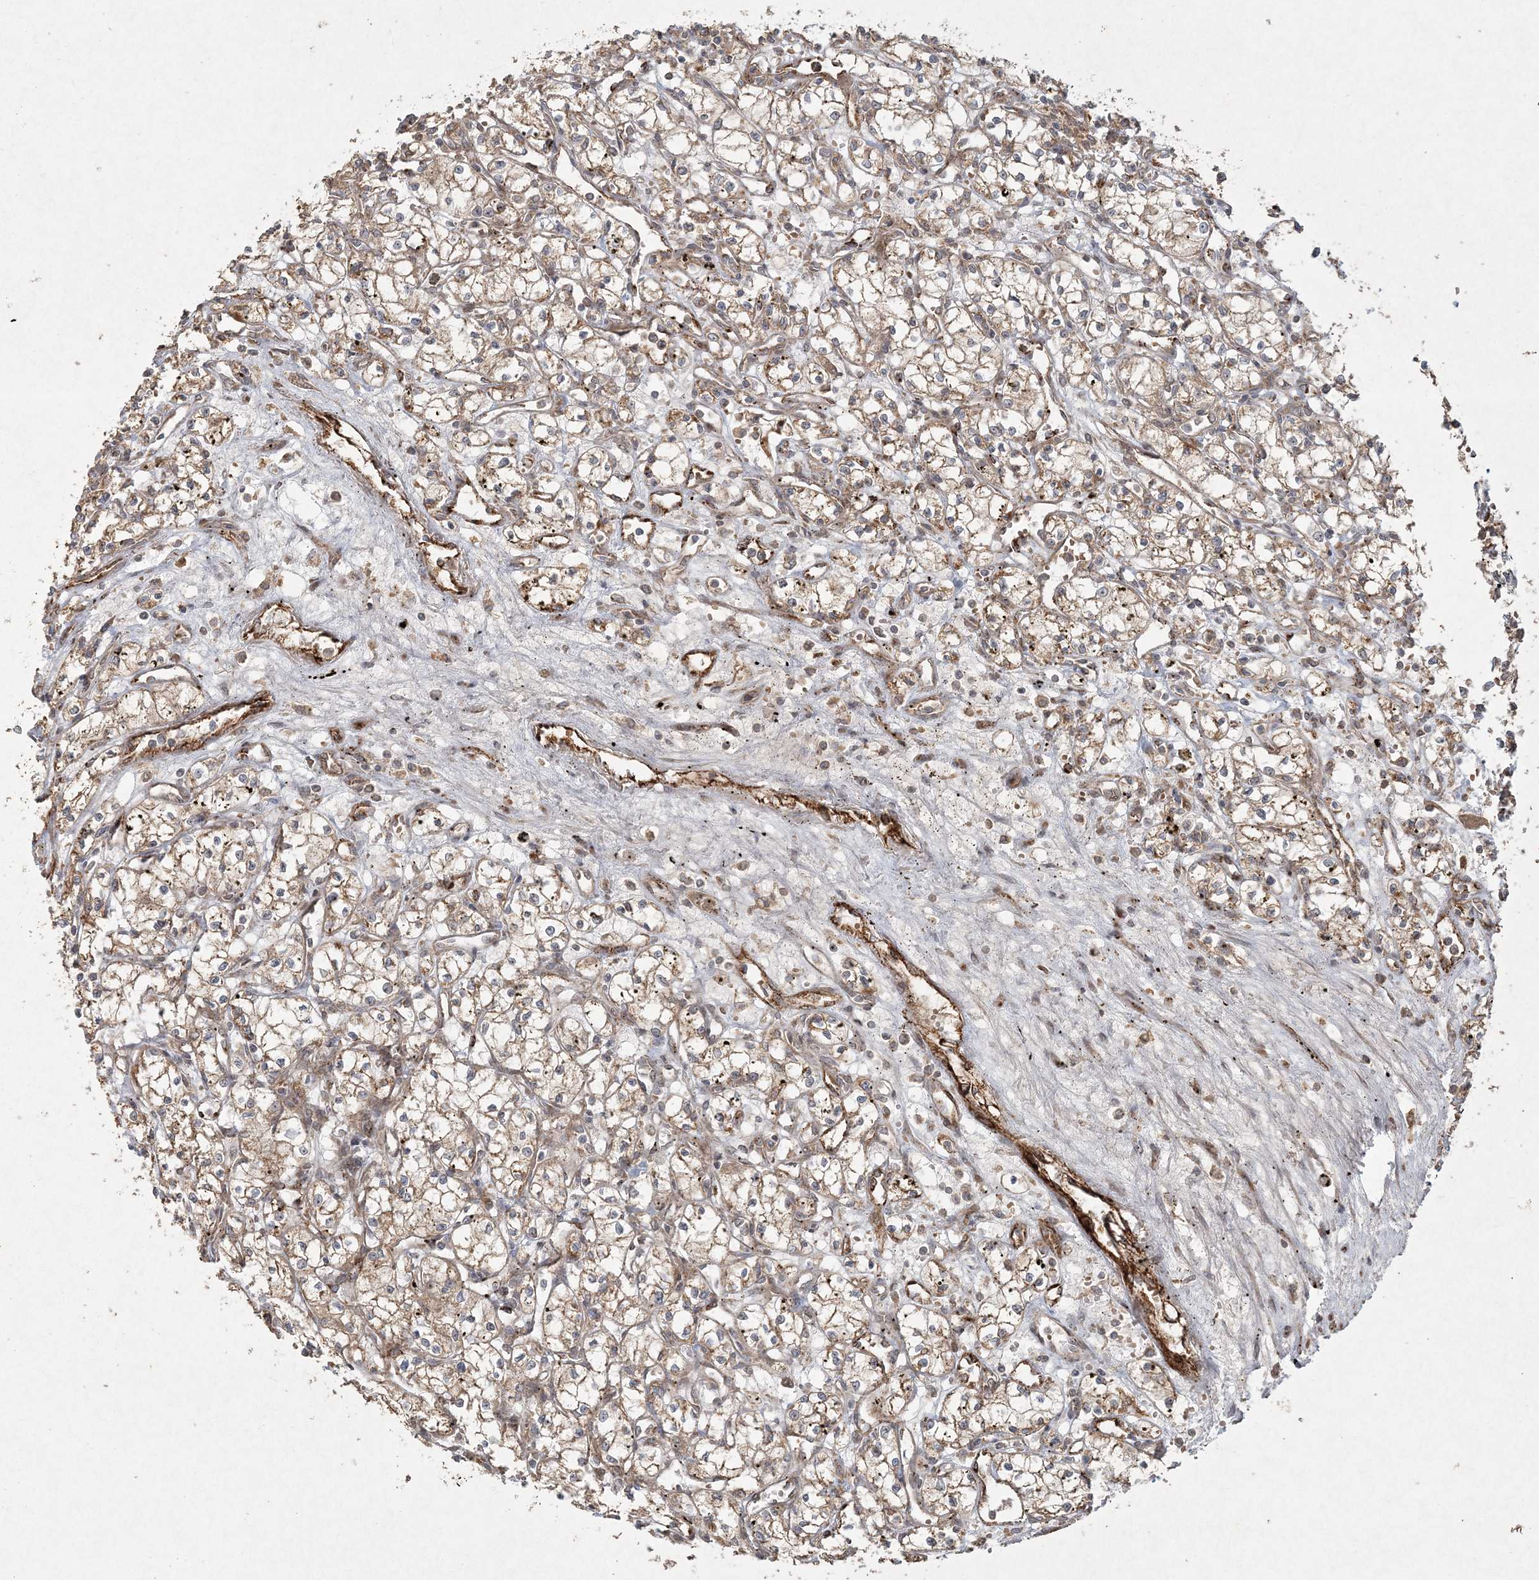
{"staining": {"intensity": "weak", "quantity": ">75%", "location": "cytoplasmic/membranous"}, "tissue": "renal cancer", "cell_type": "Tumor cells", "image_type": "cancer", "snomed": [{"axis": "morphology", "description": "Adenocarcinoma, NOS"}, {"axis": "topography", "description": "Kidney"}], "caption": "Renal cancer (adenocarcinoma) stained for a protein (brown) exhibits weak cytoplasmic/membranous positive expression in about >75% of tumor cells.", "gene": "ANAPC16", "patient": {"sex": "male", "age": 59}}